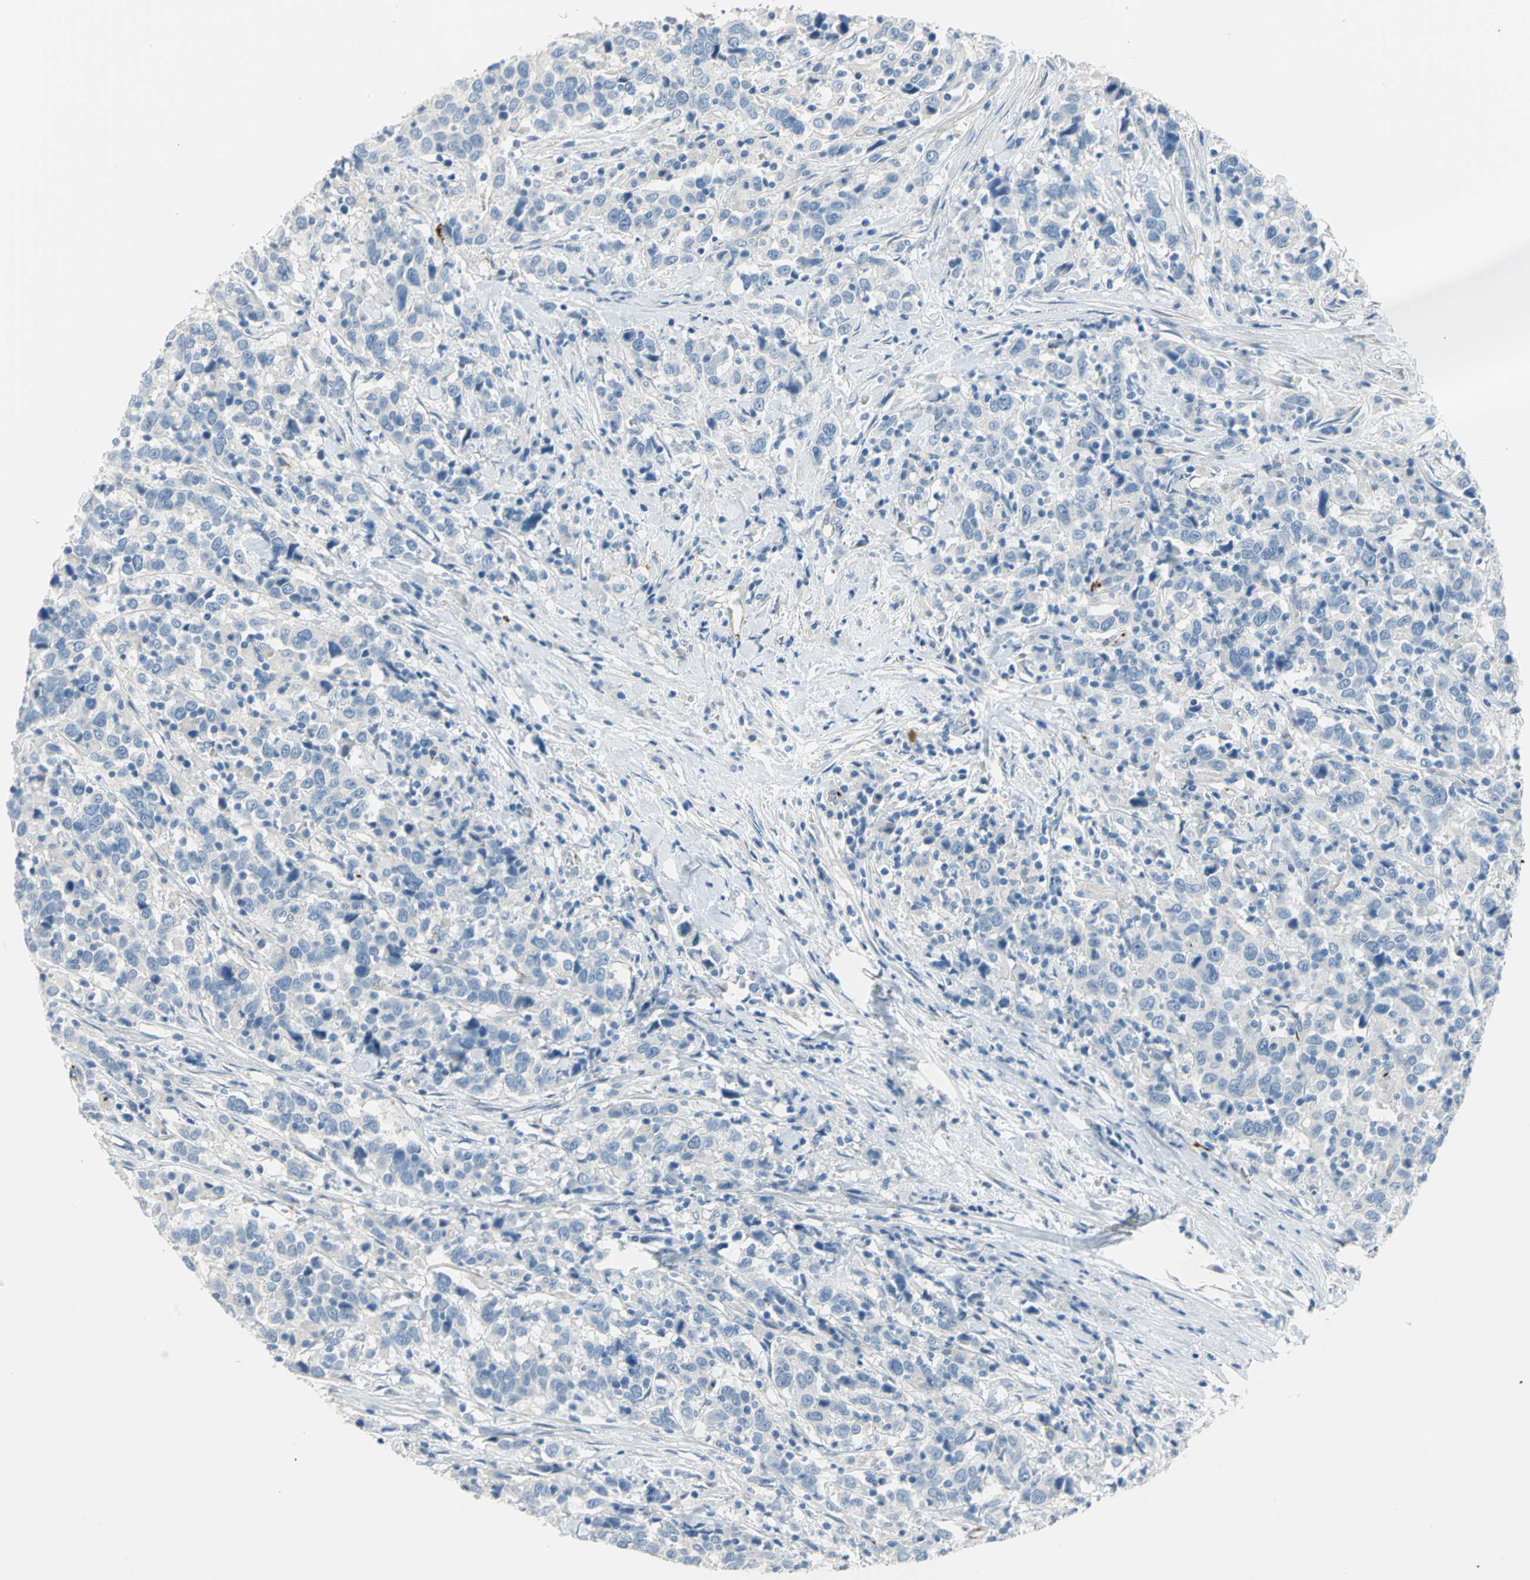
{"staining": {"intensity": "negative", "quantity": "none", "location": "none"}, "tissue": "urothelial cancer", "cell_type": "Tumor cells", "image_type": "cancer", "snomed": [{"axis": "morphology", "description": "Urothelial carcinoma, High grade"}, {"axis": "topography", "description": "Urinary bladder"}], "caption": "High power microscopy micrograph of an IHC histopathology image of urothelial cancer, revealing no significant positivity in tumor cells.", "gene": "ALOX15", "patient": {"sex": "male", "age": 61}}